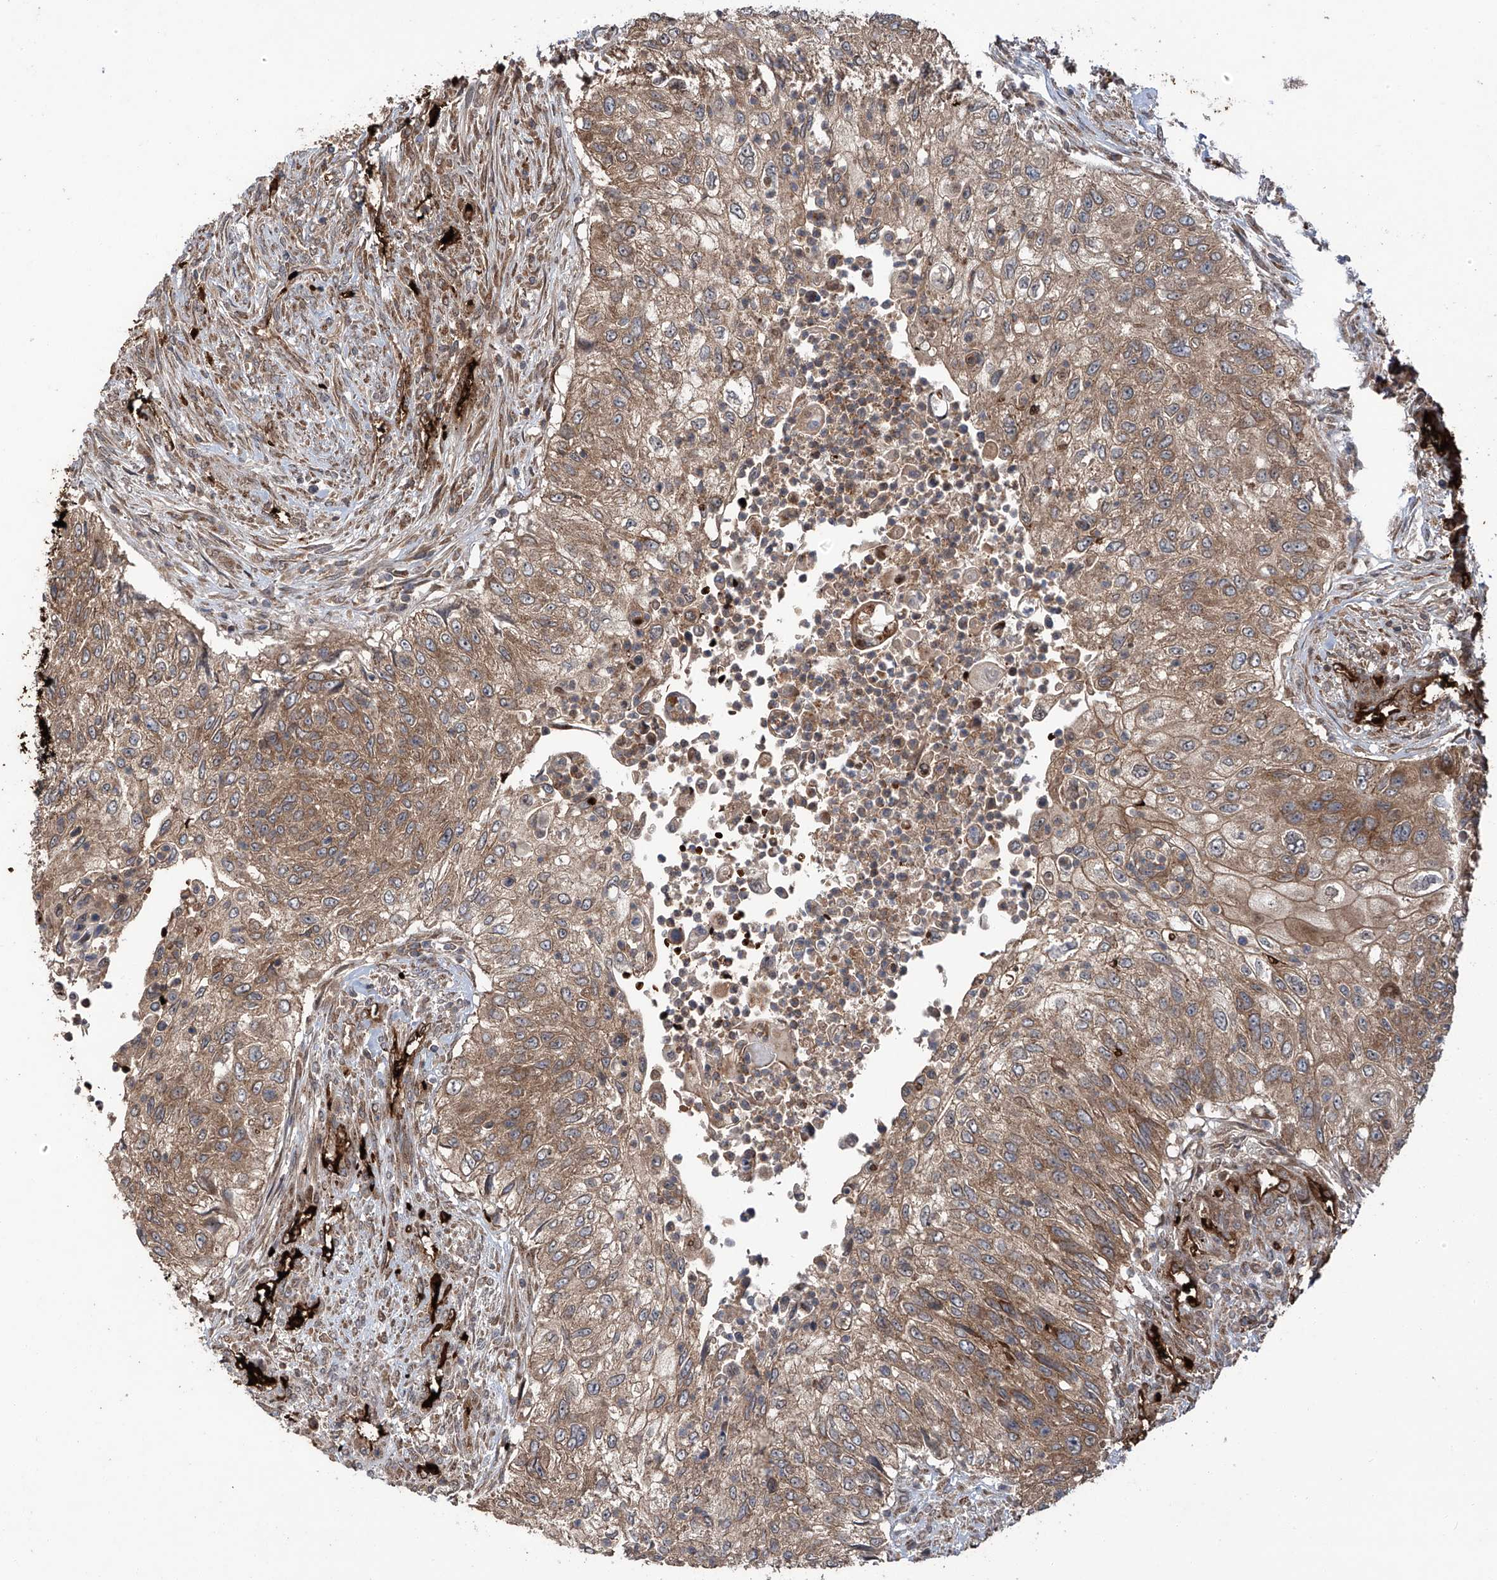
{"staining": {"intensity": "weak", "quantity": ">75%", "location": "cytoplasmic/membranous"}, "tissue": "urothelial cancer", "cell_type": "Tumor cells", "image_type": "cancer", "snomed": [{"axis": "morphology", "description": "Urothelial carcinoma, High grade"}, {"axis": "topography", "description": "Urinary bladder"}], "caption": "Protein staining by immunohistochemistry (IHC) shows weak cytoplasmic/membranous expression in approximately >75% of tumor cells in urothelial carcinoma (high-grade).", "gene": "ZDHHC9", "patient": {"sex": "female", "age": 60}}